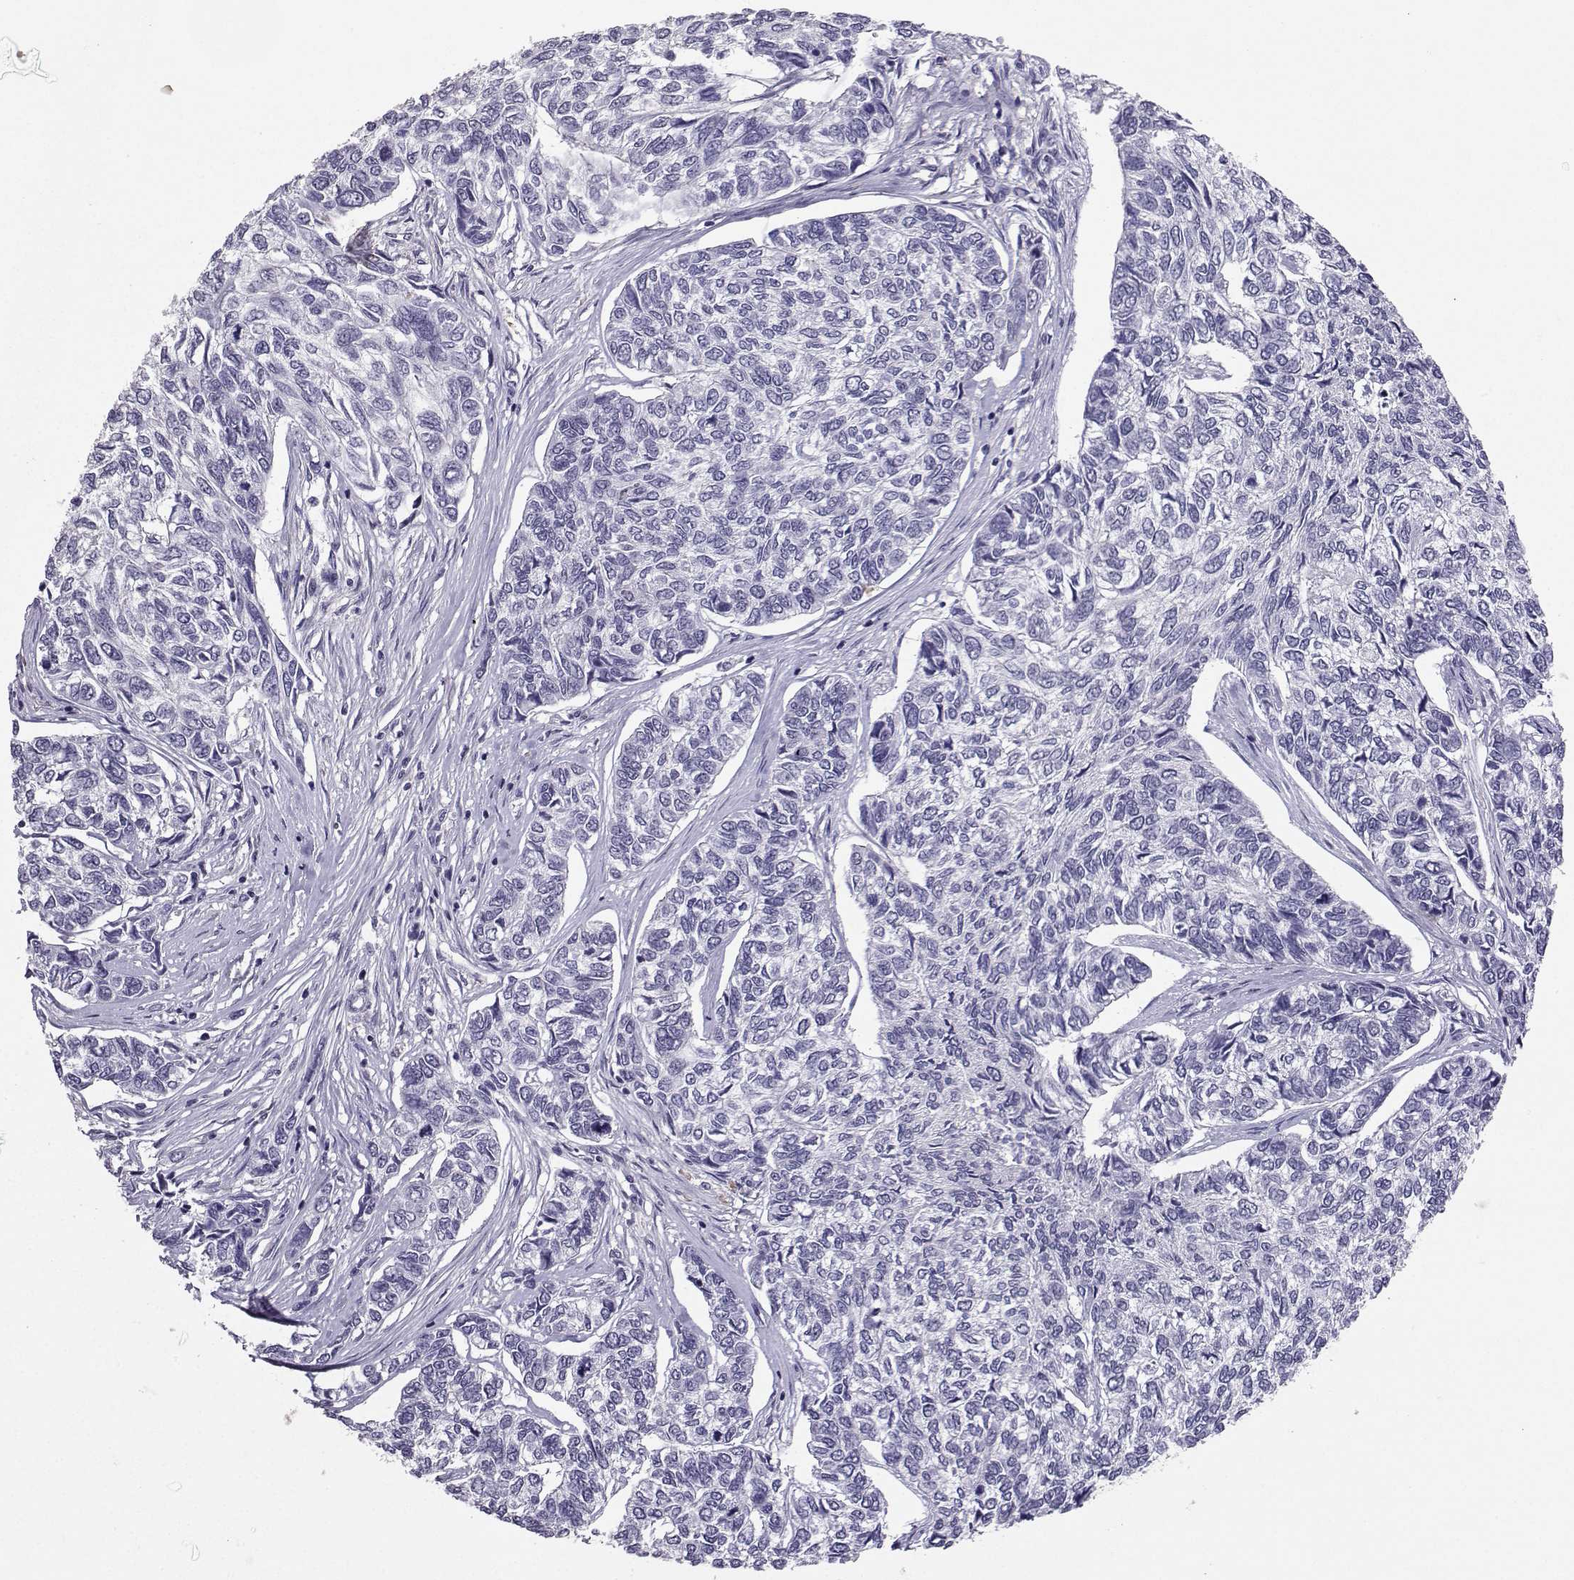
{"staining": {"intensity": "negative", "quantity": "none", "location": "none"}, "tissue": "skin cancer", "cell_type": "Tumor cells", "image_type": "cancer", "snomed": [{"axis": "morphology", "description": "Basal cell carcinoma"}, {"axis": "topography", "description": "Skin"}], "caption": "Immunohistochemistry histopathology image of human skin cancer (basal cell carcinoma) stained for a protein (brown), which reveals no expression in tumor cells.", "gene": "TBR1", "patient": {"sex": "female", "age": 65}}